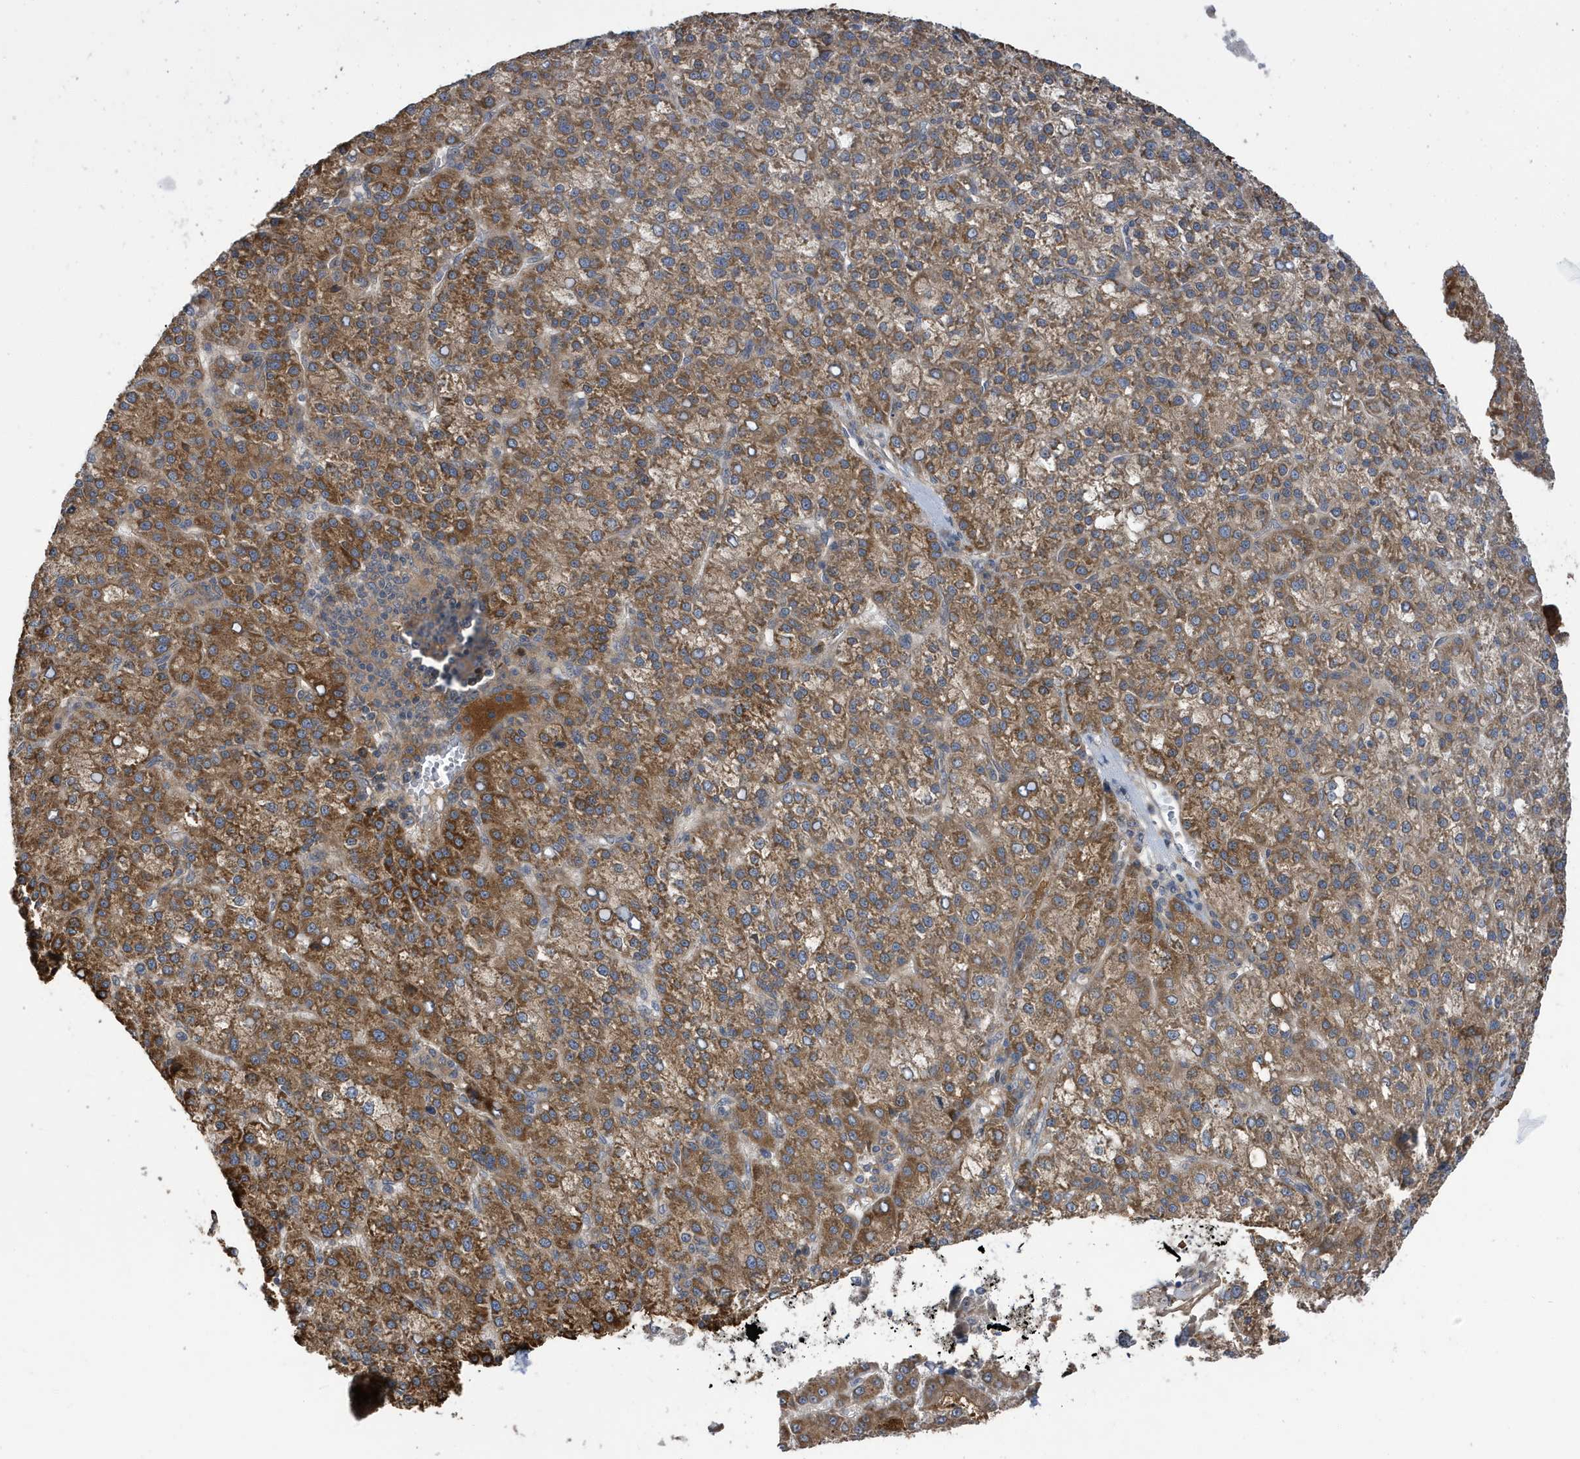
{"staining": {"intensity": "moderate", "quantity": ">75%", "location": "cytoplasmic/membranous"}, "tissue": "liver cancer", "cell_type": "Tumor cells", "image_type": "cancer", "snomed": [{"axis": "morphology", "description": "Carcinoma, Hepatocellular, NOS"}, {"axis": "topography", "description": "Liver"}], "caption": "This is an image of immunohistochemistry staining of hepatocellular carcinoma (liver), which shows moderate staining in the cytoplasmic/membranous of tumor cells.", "gene": "LAPTM4A", "patient": {"sex": "female", "age": 58}}